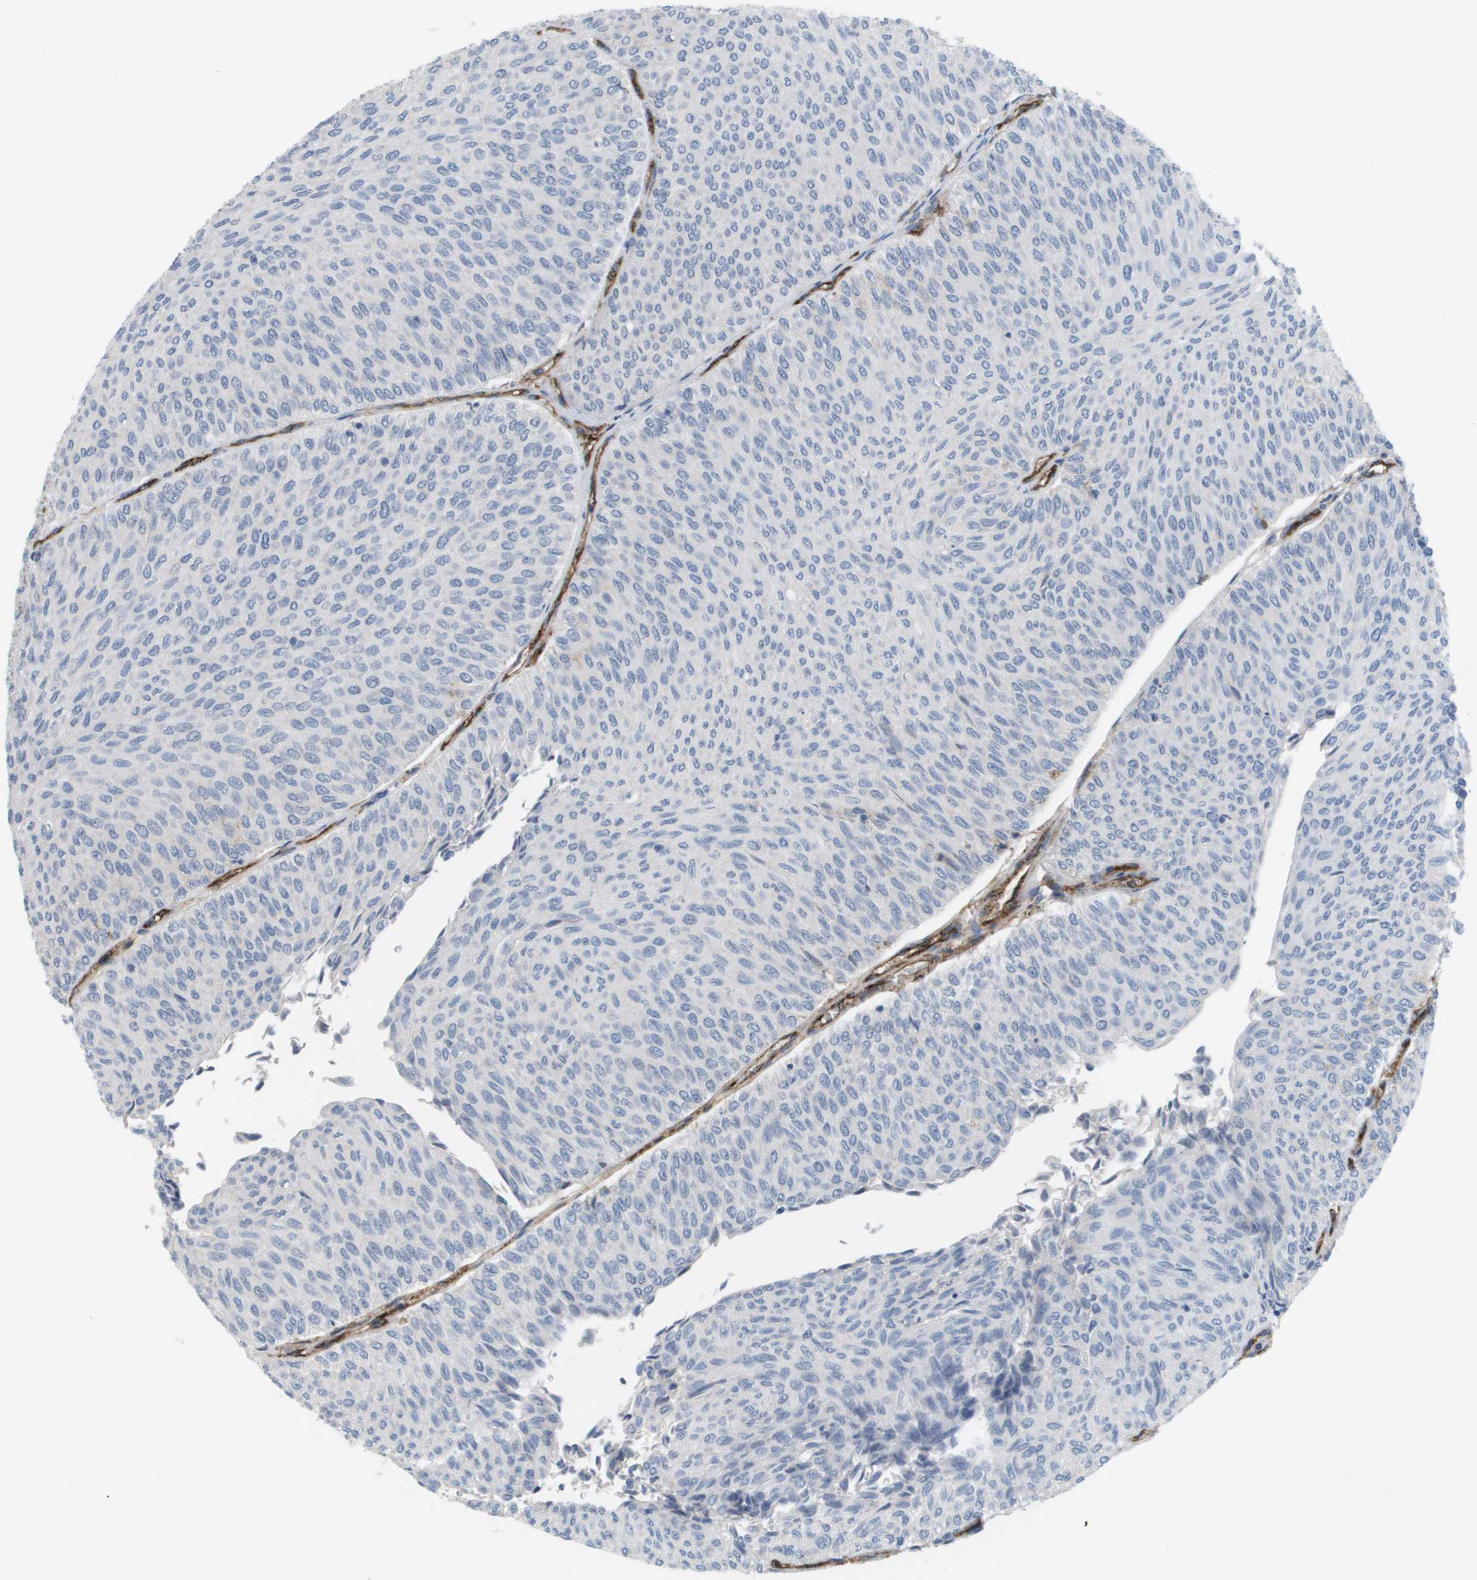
{"staining": {"intensity": "negative", "quantity": "none", "location": "none"}, "tissue": "urothelial cancer", "cell_type": "Tumor cells", "image_type": "cancer", "snomed": [{"axis": "morphology", "description": "Urothelial carcinoma, Low grade"}, {"axis": "topography", "description": "Urinary bladder"}], "caption": "Tumor cells show no significant protein staining in urothelial cancer.", "gene": "ANGPT2", "patient": {"sex": "male", "age": 78}}